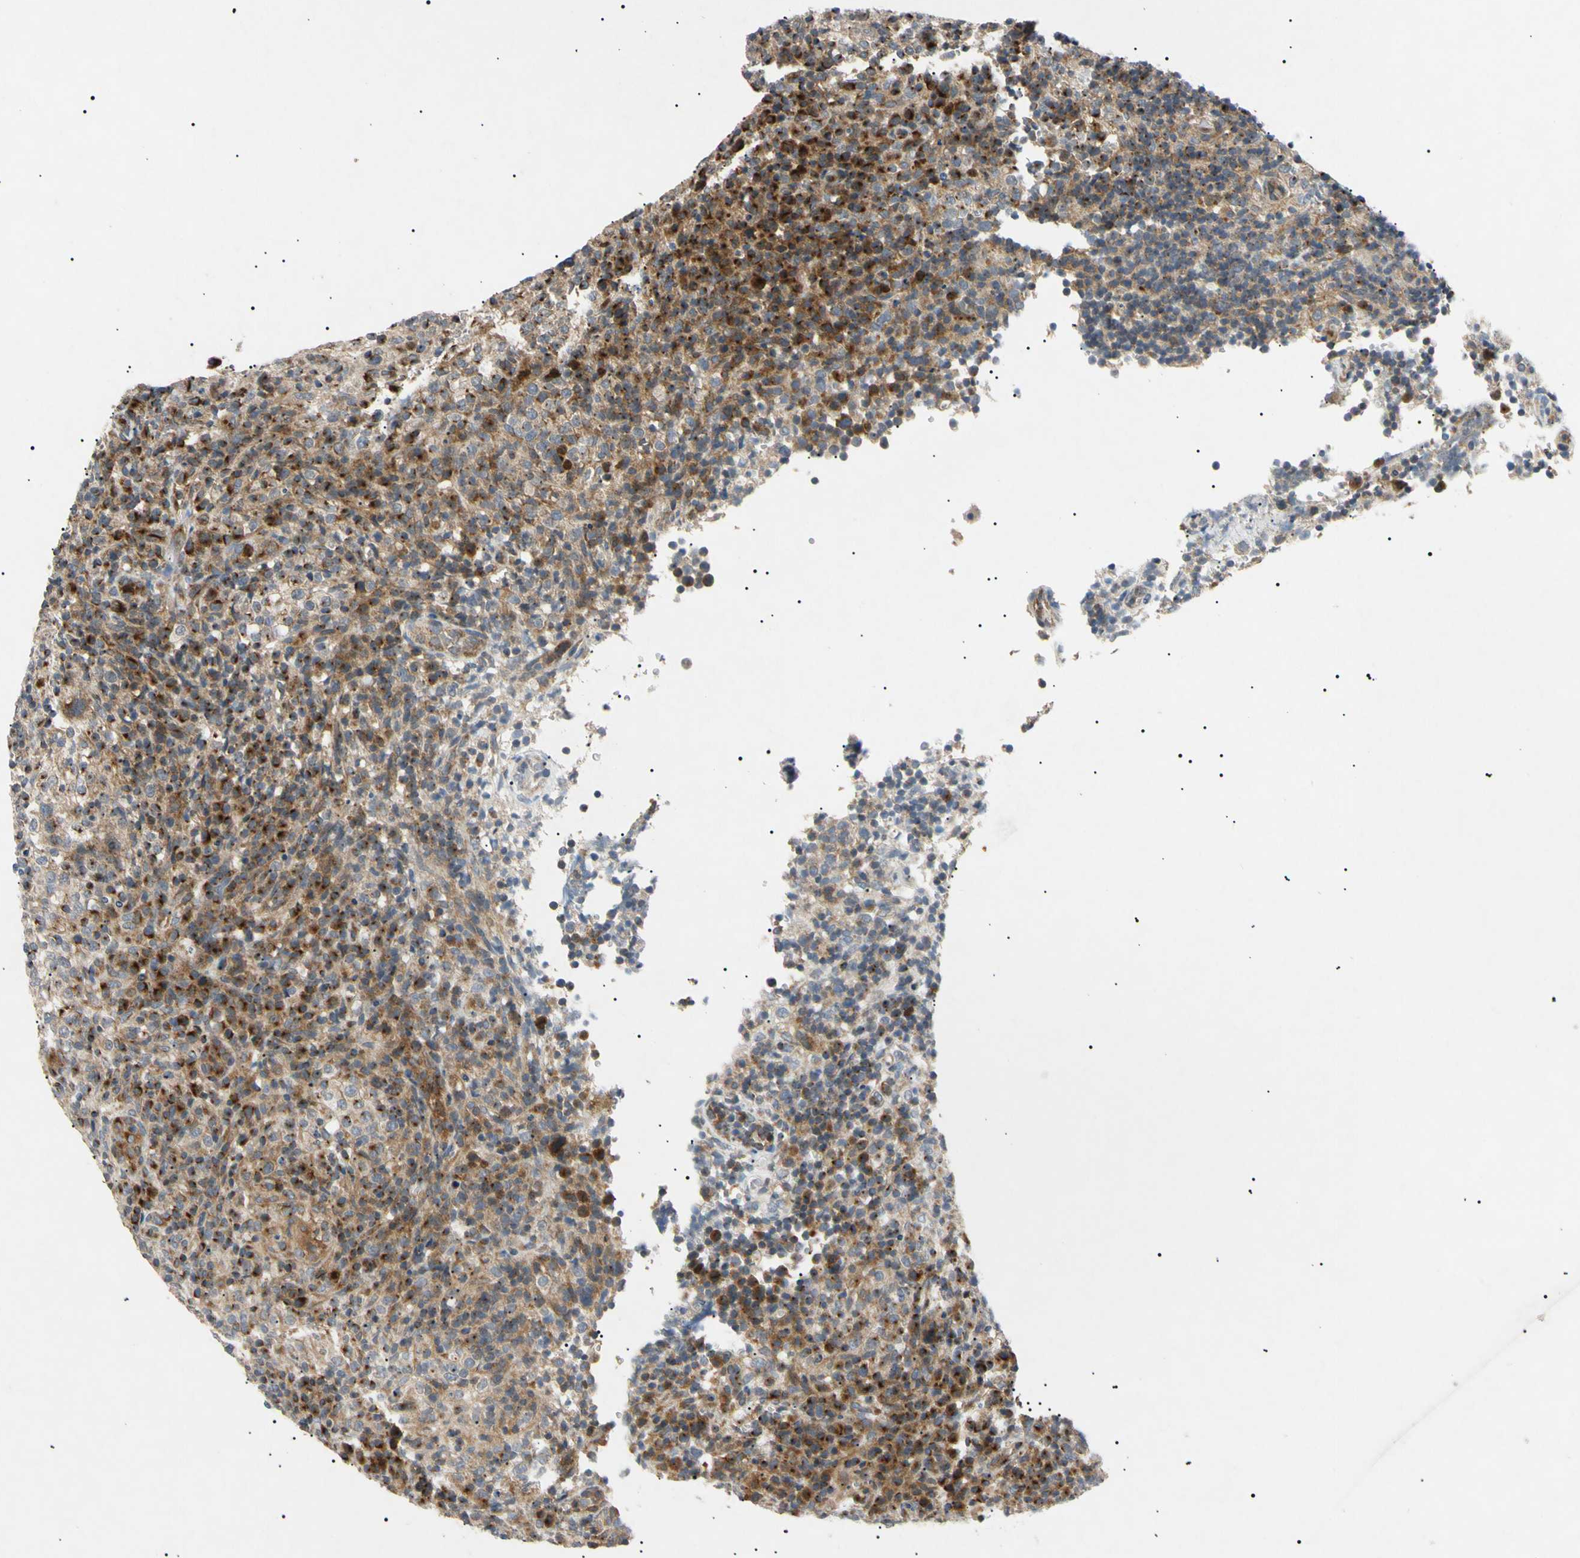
{"staining": {"intensity": "strong", "quantity": ">75%", "location": "cytoplasmic/membranous"}, "tissue": "lymphoma", "cell_type": "Tumor cells", "image_type": "cancer", "snomed": [{"axis": "morphology", "description": "Malignant lymphoma, non-Hodgkin's type, High grade"}, {"axis": "topography", "description": "Lymph node"}], "caption": "Immunohistochemistry of human lymphoma demonstrates high levels of strong cytoplasmic/membranous positivity in approximately >75% of tumor cells.", "gene": "TUBB4A", "patient": {"sex": "female", "age": 76}}